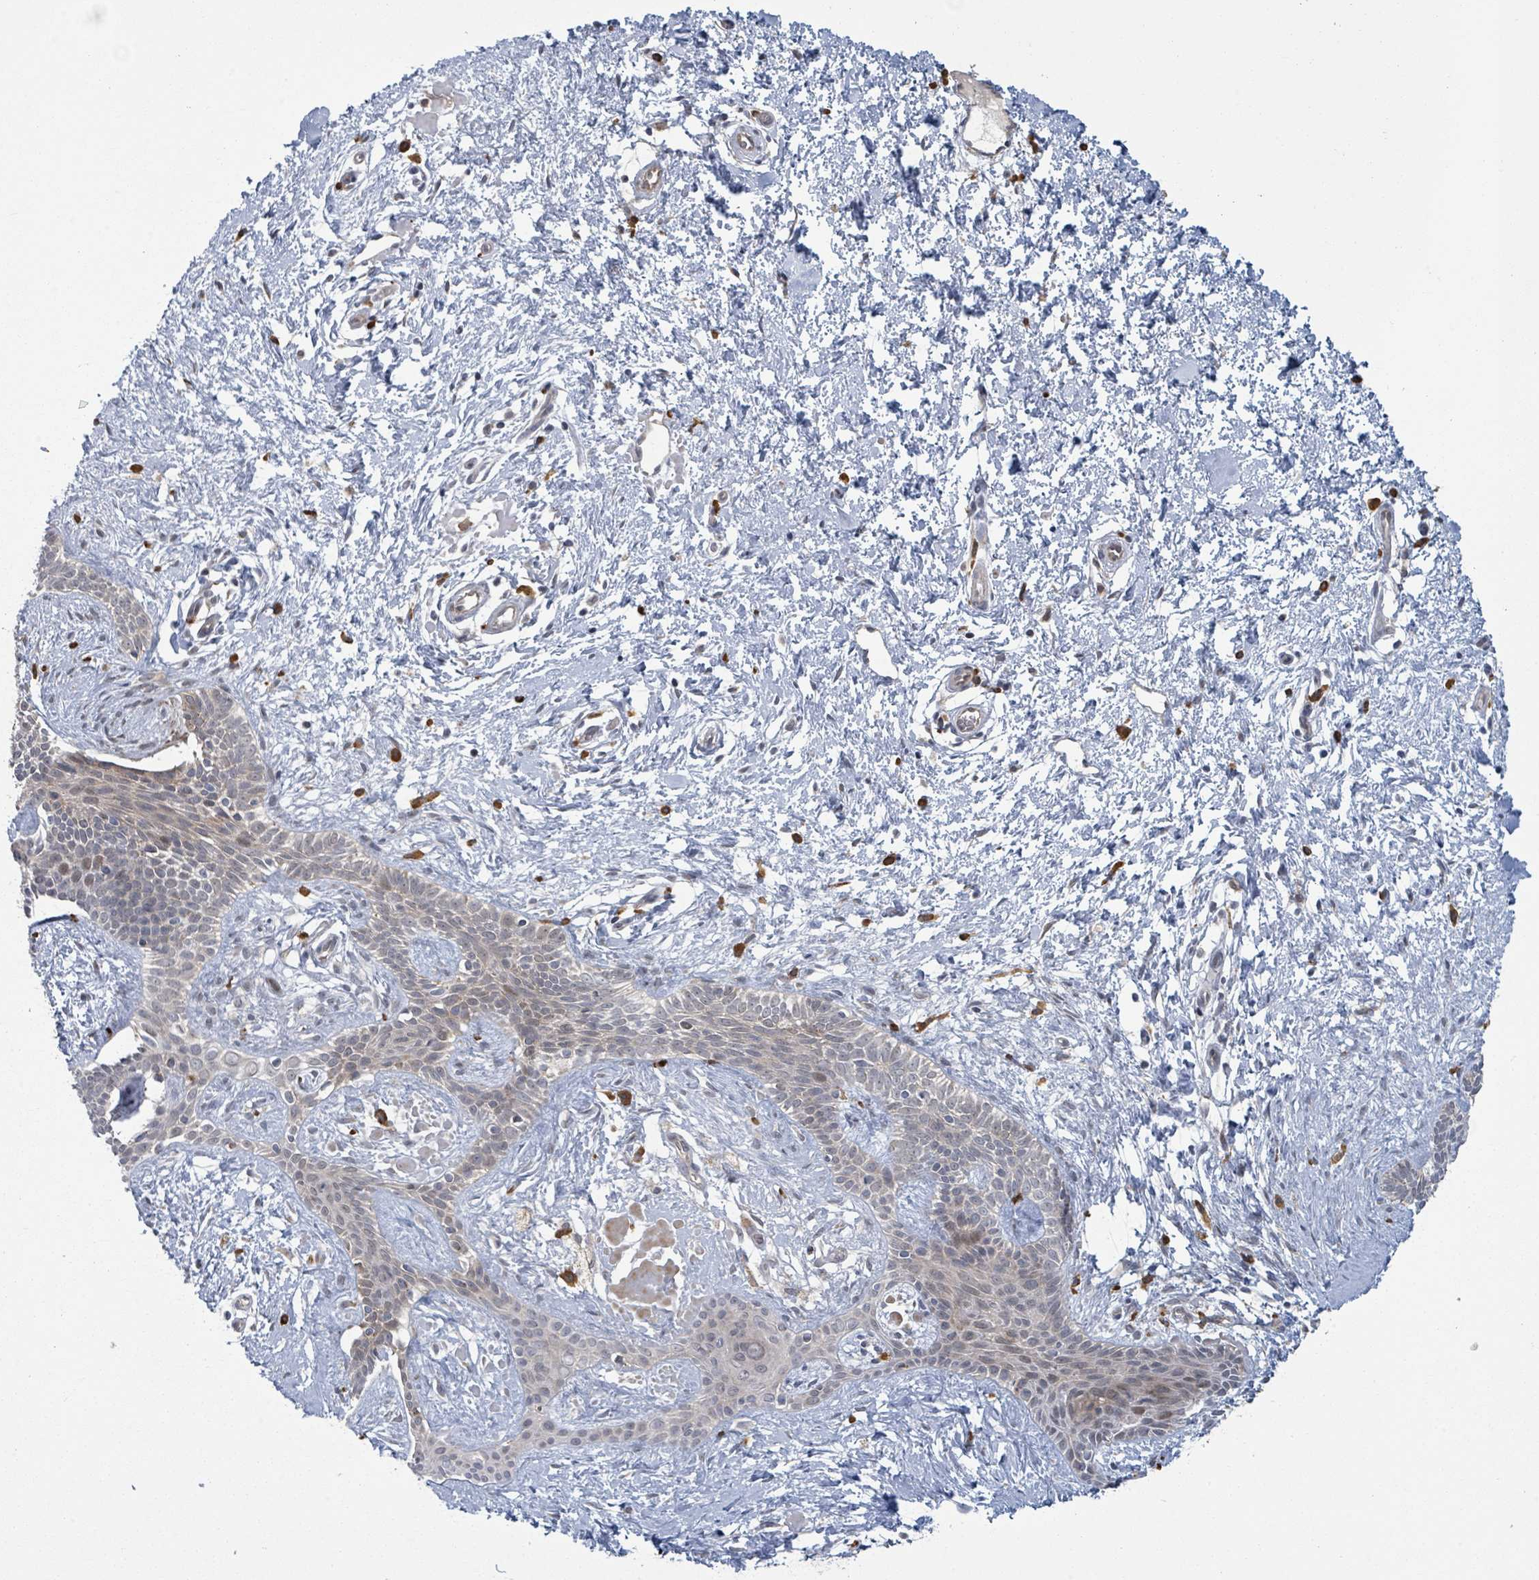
{"staining": {"intensity": "weak", "quantity": "<25%", "location": "nuclear"}, "tissue": "skin cancer", "cell_type": "Tumor cells", "image_type": "cancer", "snomed": [{"axis": "morphology", "description": "Basal cell carcinoma"}, {"axis": "topography", "description": "Skin"}], "caption": "The micrograph shows no significant staining in tumor cells of basal cell carcinoma (skin). The staining was performed using DAB (3,3'-diaminobenzidine) to visualize the protein expression in brown, while the nuclei were stained in blue with hematoxylin (Magnification: 20x).", "gene": "SHROOM2", "patient": {"sex": "male", "age": 78}}